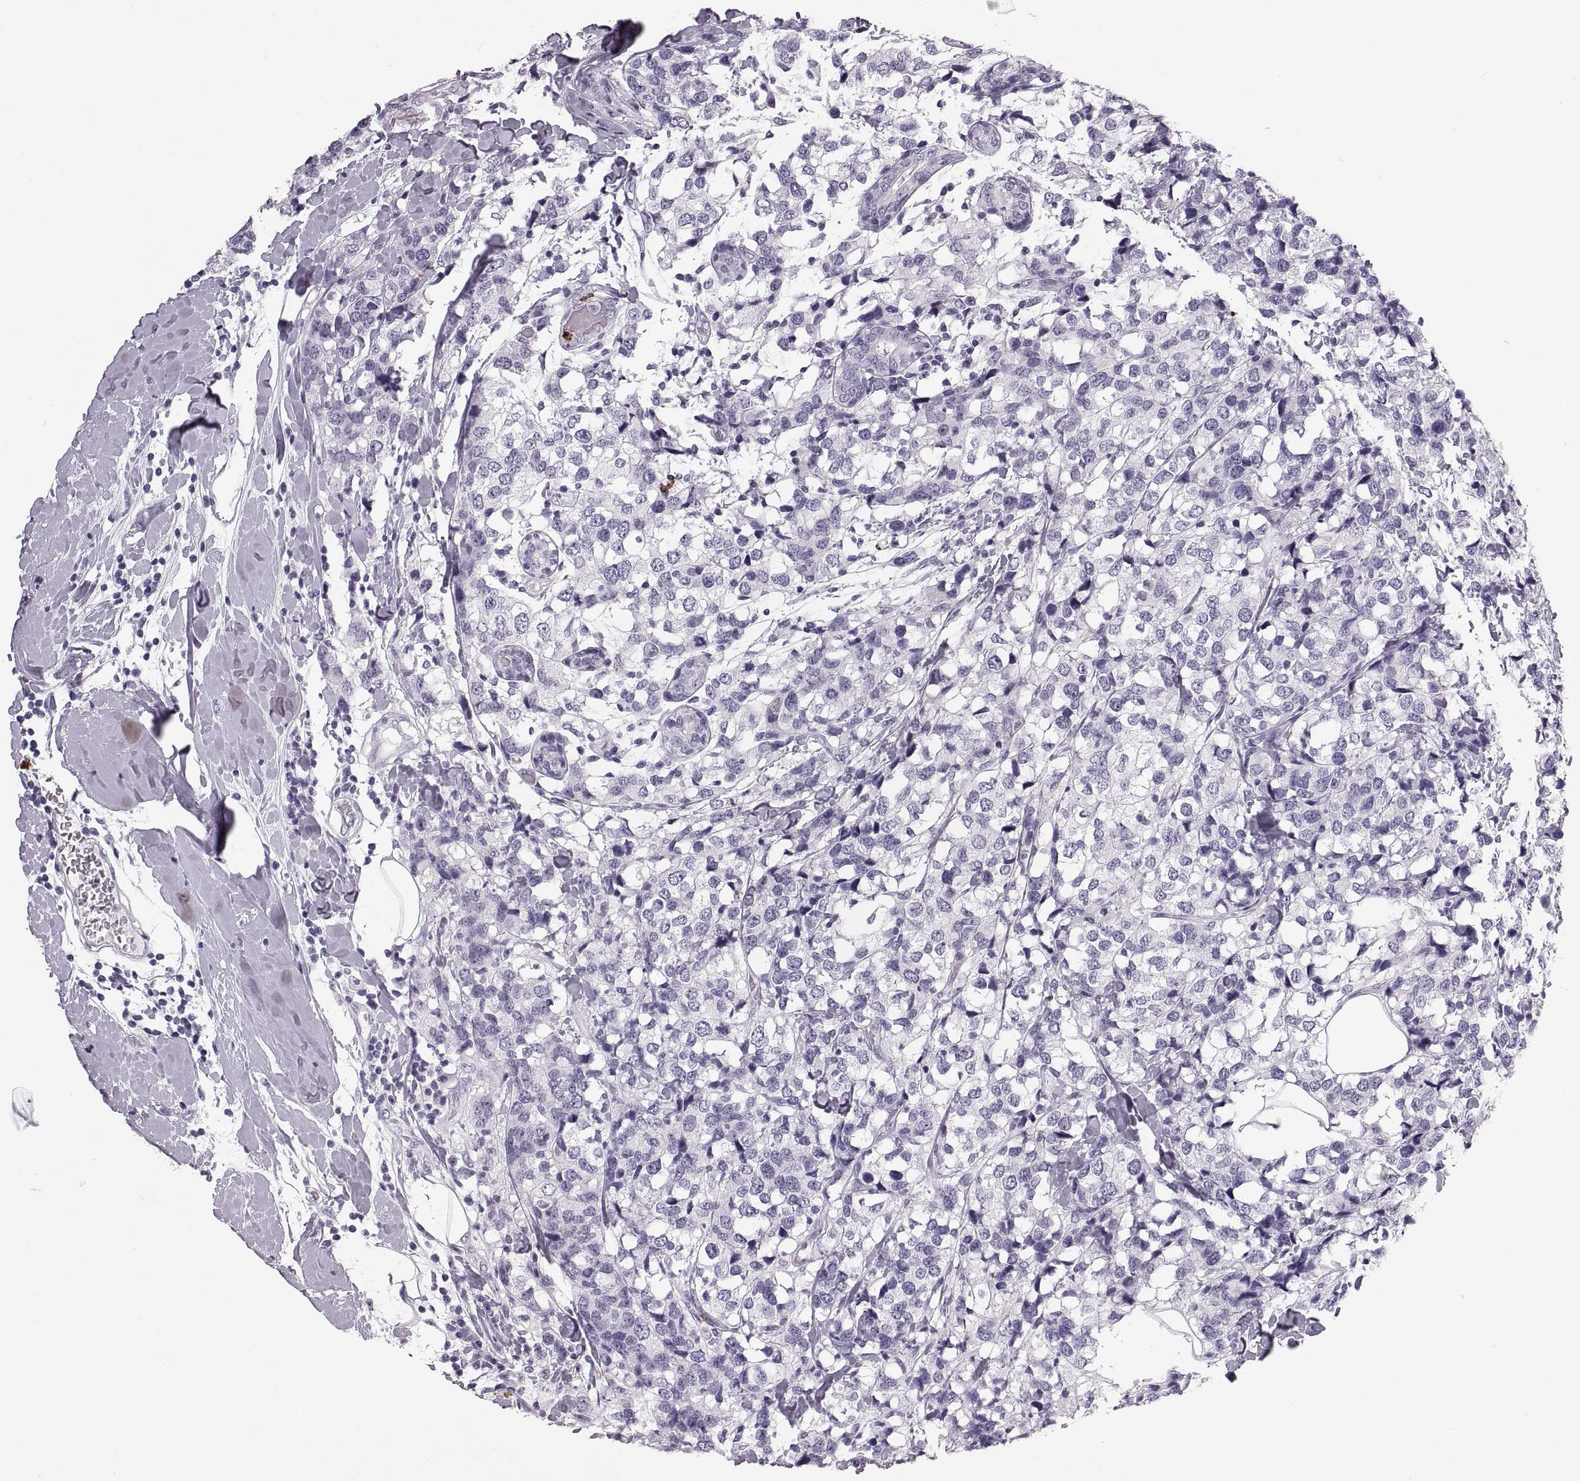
{"staining": {"intensity": "negative", "quantity": "none", "location": "none"}, "tissue": "breast cancer", "cell_type": "Tumor cells", "image_type": "cancer", "snomed": [{"axis": "morphology", "description": "Lobular carcinoma"}, {"axis": "topography", "description": "Breast"}], "caption": "DAB (3,3'-diaminobenzidine) immunohistochemical staining of breast lobular carcinoma shows no significant staining in tumor cells.", "gene": "MILR1", "patient": {"sex": "female", "age": 59}}